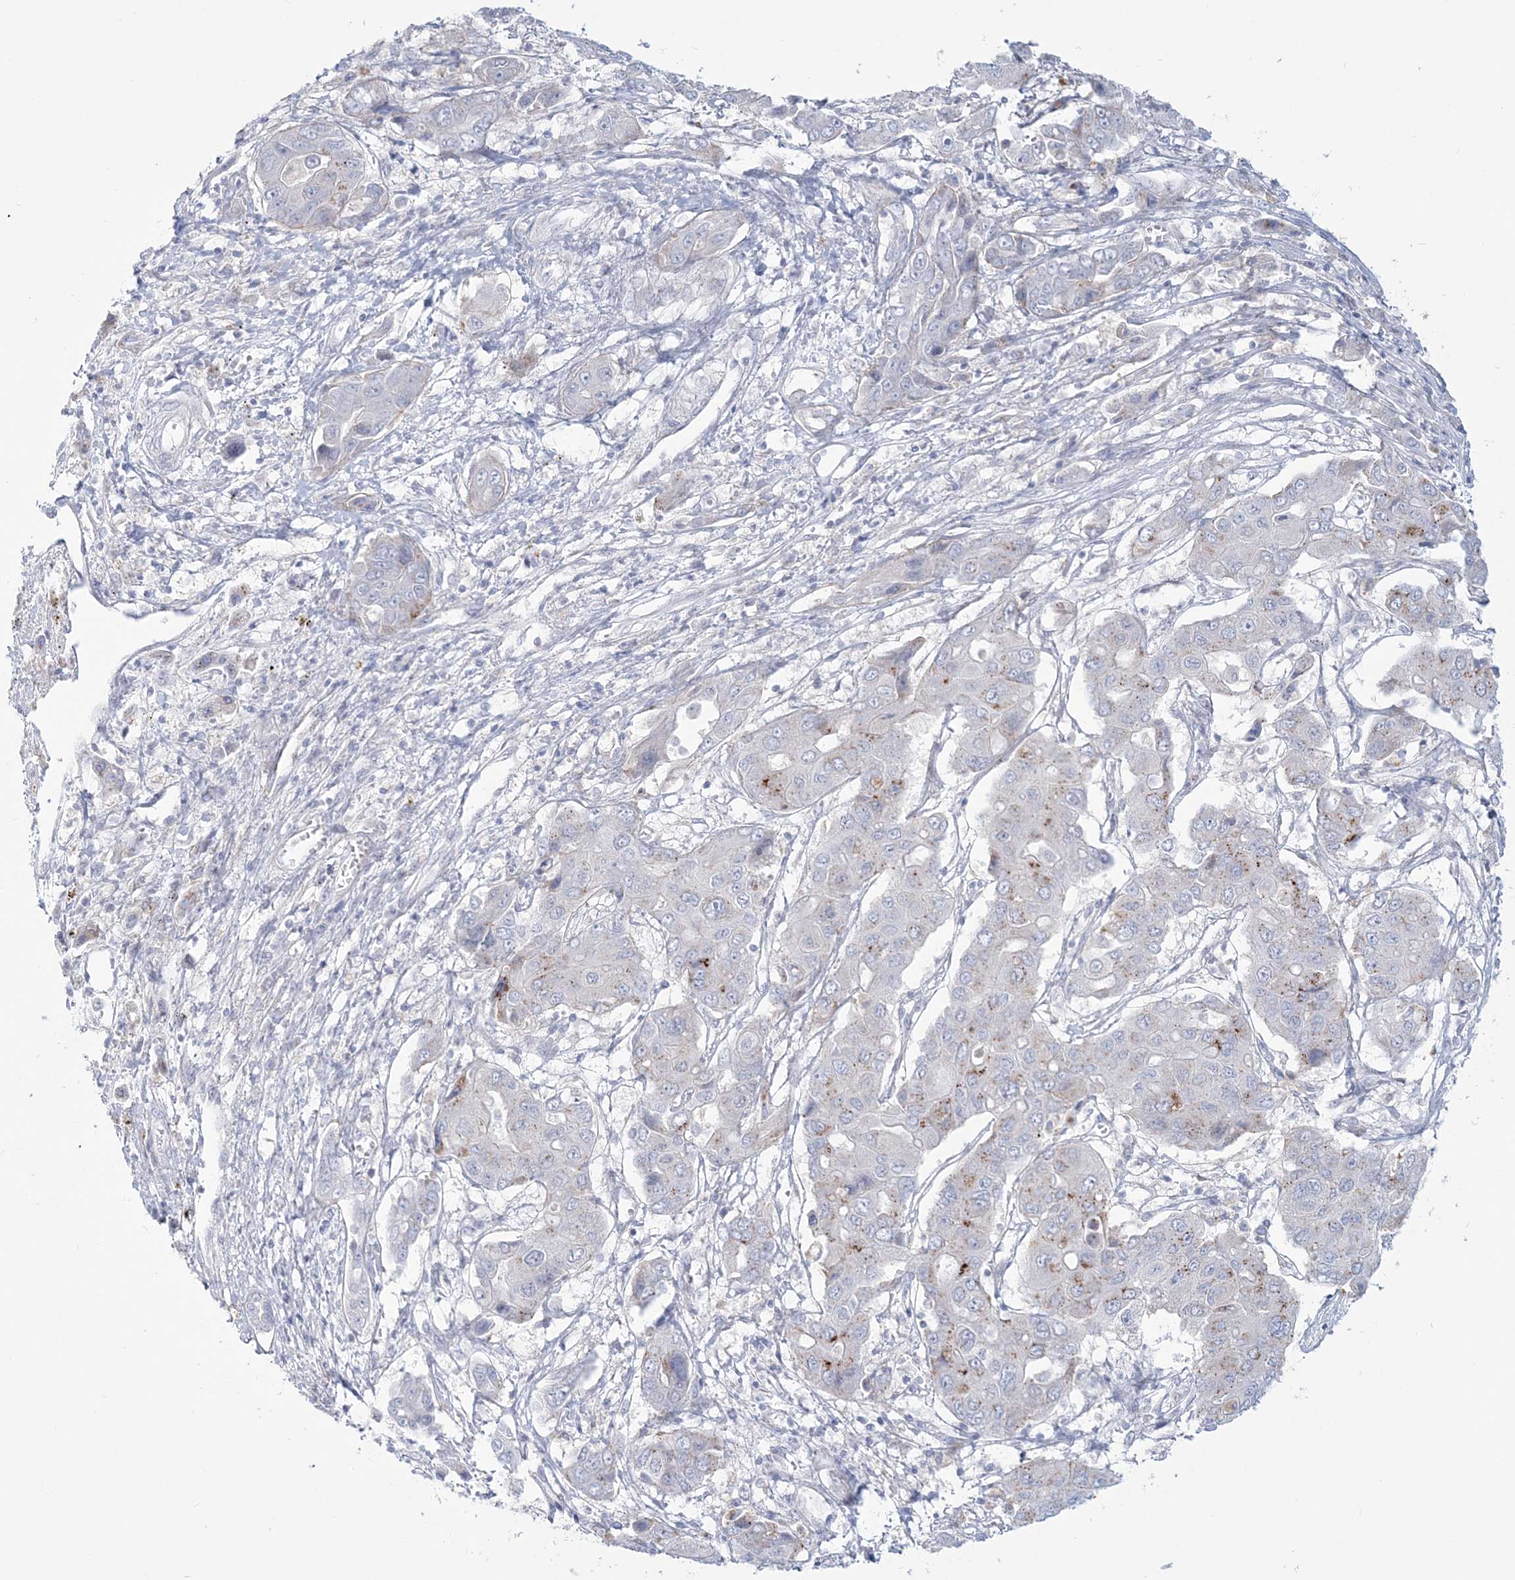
{"staining": {"intensity": "moderate", "quantity": "<25%", "location": "cytoplasmic/membranous"}, "tissue": "liver cancer", "cell_type": "Tumor cells", "image_type": "cancer", "snomed": [{"axis": "morphology", "description": "Cholangiocarcinoma"}, {"axis": "topography", "description": "Liver"}], "caption": "A low amount of moderate cytoplasmic/membranous positivity is present in approximately <25% of tumor cells in liver cancer (cholangiocarcinoma) tissue. Using DAB (brown) and hematoxylin (blue) stains, captured at high magnification using brightfield microscopy.", "gene": "ADGB", "patient": {"sex": "male", "age": 67}}